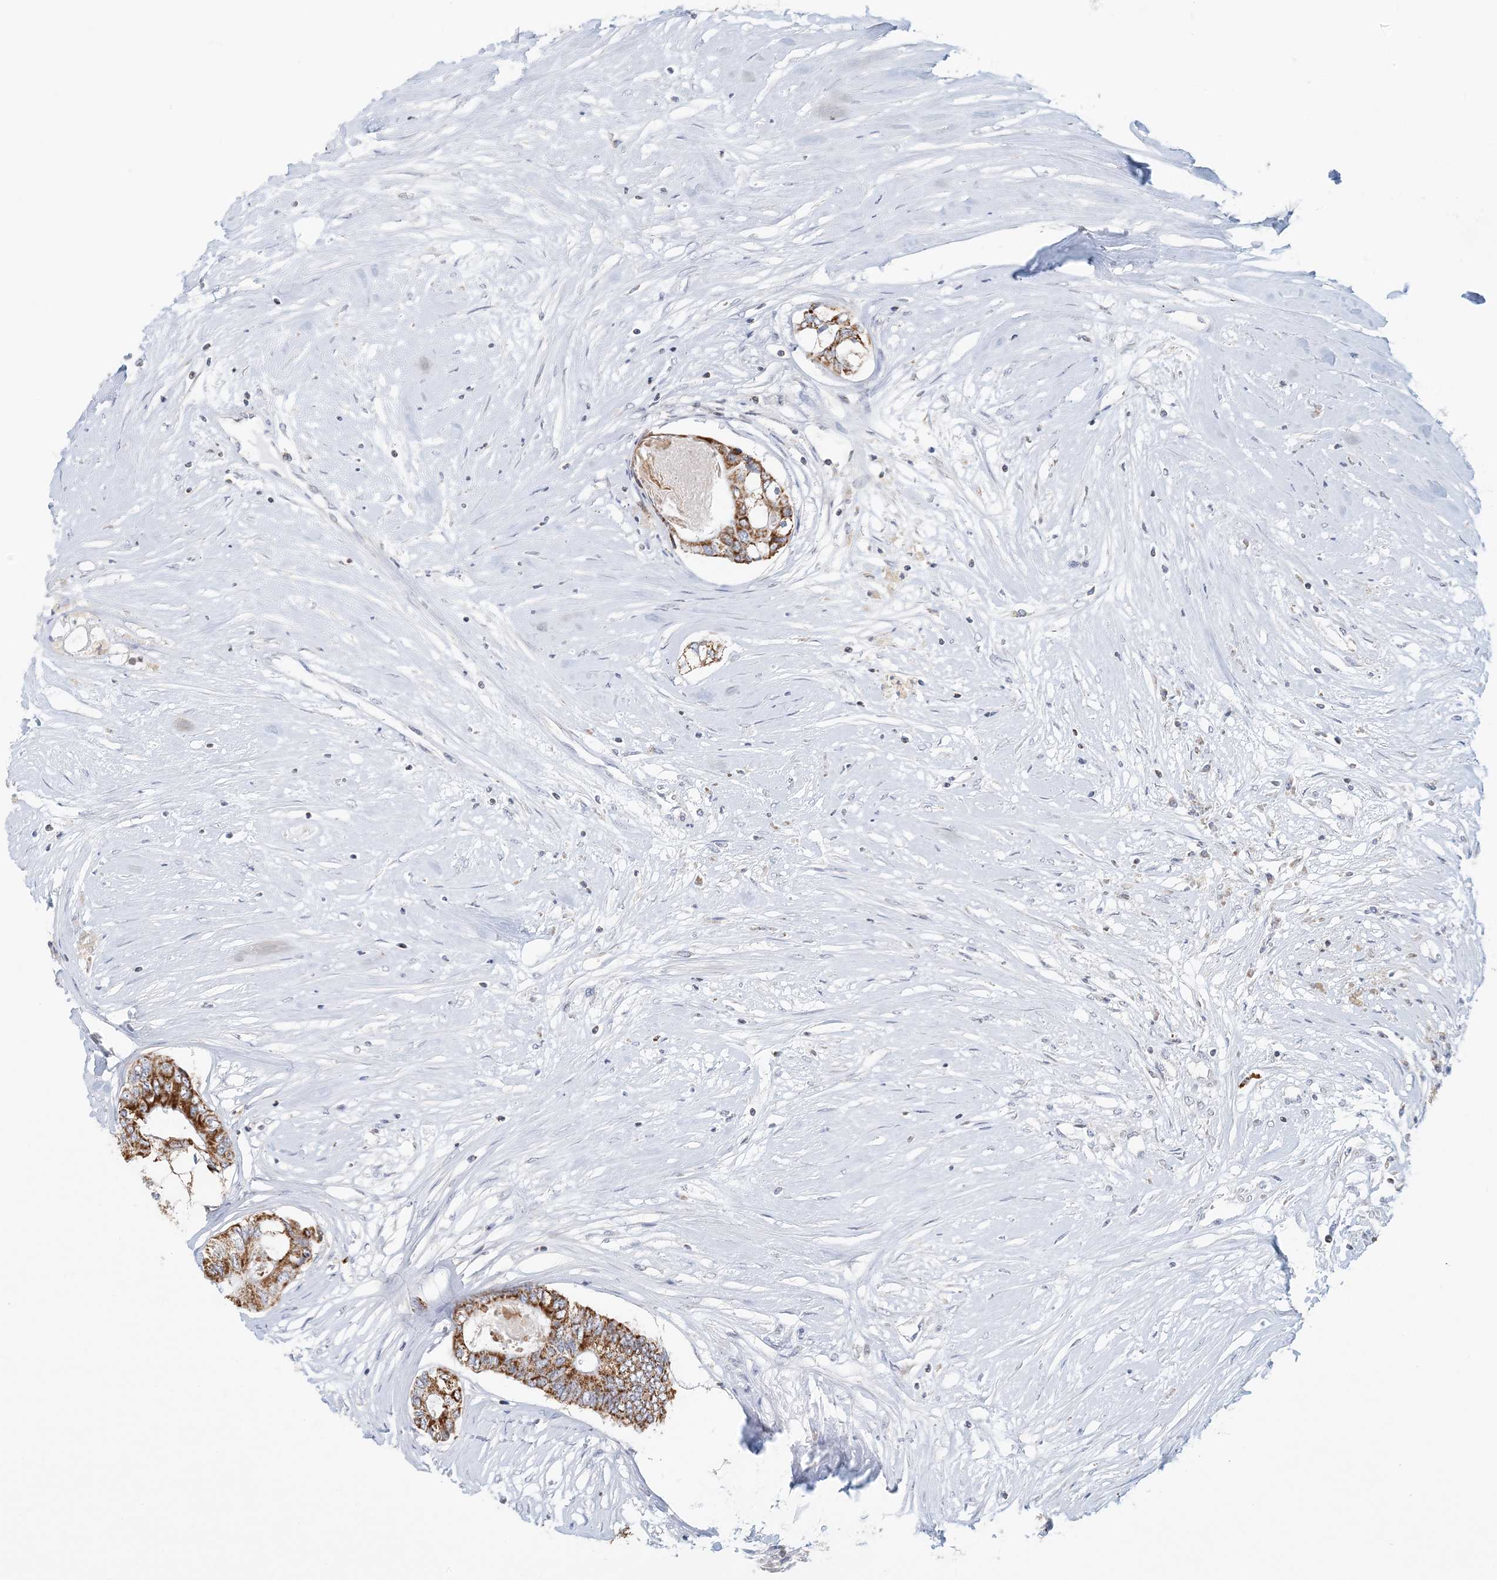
{"staining": {"intensity": "strong", "quantity": ">75%", "location": "cytoplasmic/membranous"}, "tissue": "colorectal cancer", "cell_type": "Tumor cells", "image_type": "cancer", "snomed": [{"axis": "morphology", "description": "Adenocarcinoma, NOS"}, {"axis": "topography", "description": "Rectum"}], "caption": "Immunohistochemistry (IHC) (DAB (3,3'-diaminobenzidine)) staining of colorectal adenocarcinoma demonstrates strong cytoplasmic/membranous protein expression in approximately >75% of tumor cells.", "gene": "BDH1", "patient": {"sex": "male", "age": 63}}